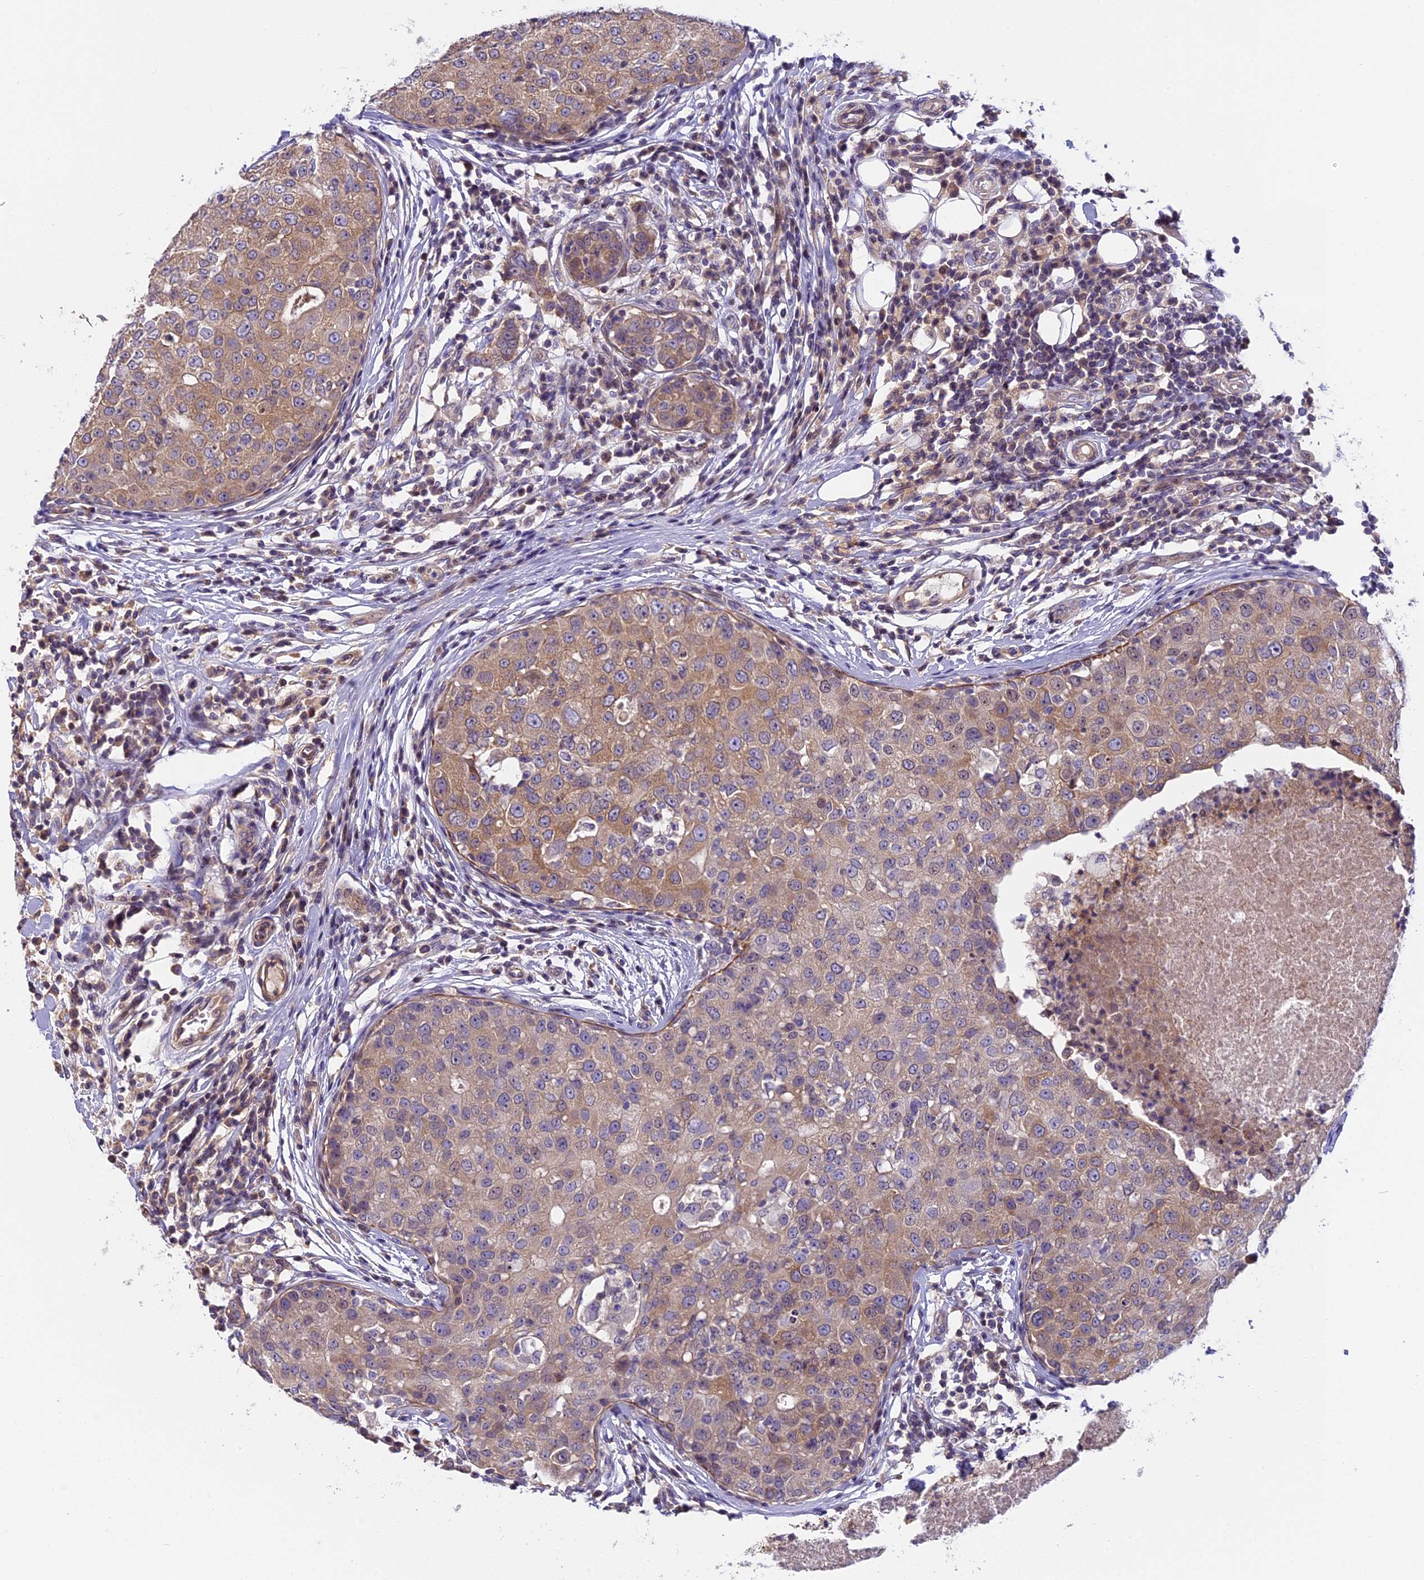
{"staining": {"intensity": "moderate", "quantity": "25%-75%", "location": "cytoplasmic/membranous"}, "tissue": "breast cancer", "cell_type": "Tumor cells", "image_type": "cancer", "snomed": [{"axis": "morphology", "description": "Duct carcinoma"}, {"axis": "topography", "description": "Breast"}], "caption": "Tumor cells reveal moderate cytoplasmic/membranous staining in about 25%-75% of cells in breast intraductal carcinoma.", "gene": "FAM98C", "patient": {"sex": "female", "age": 27}}